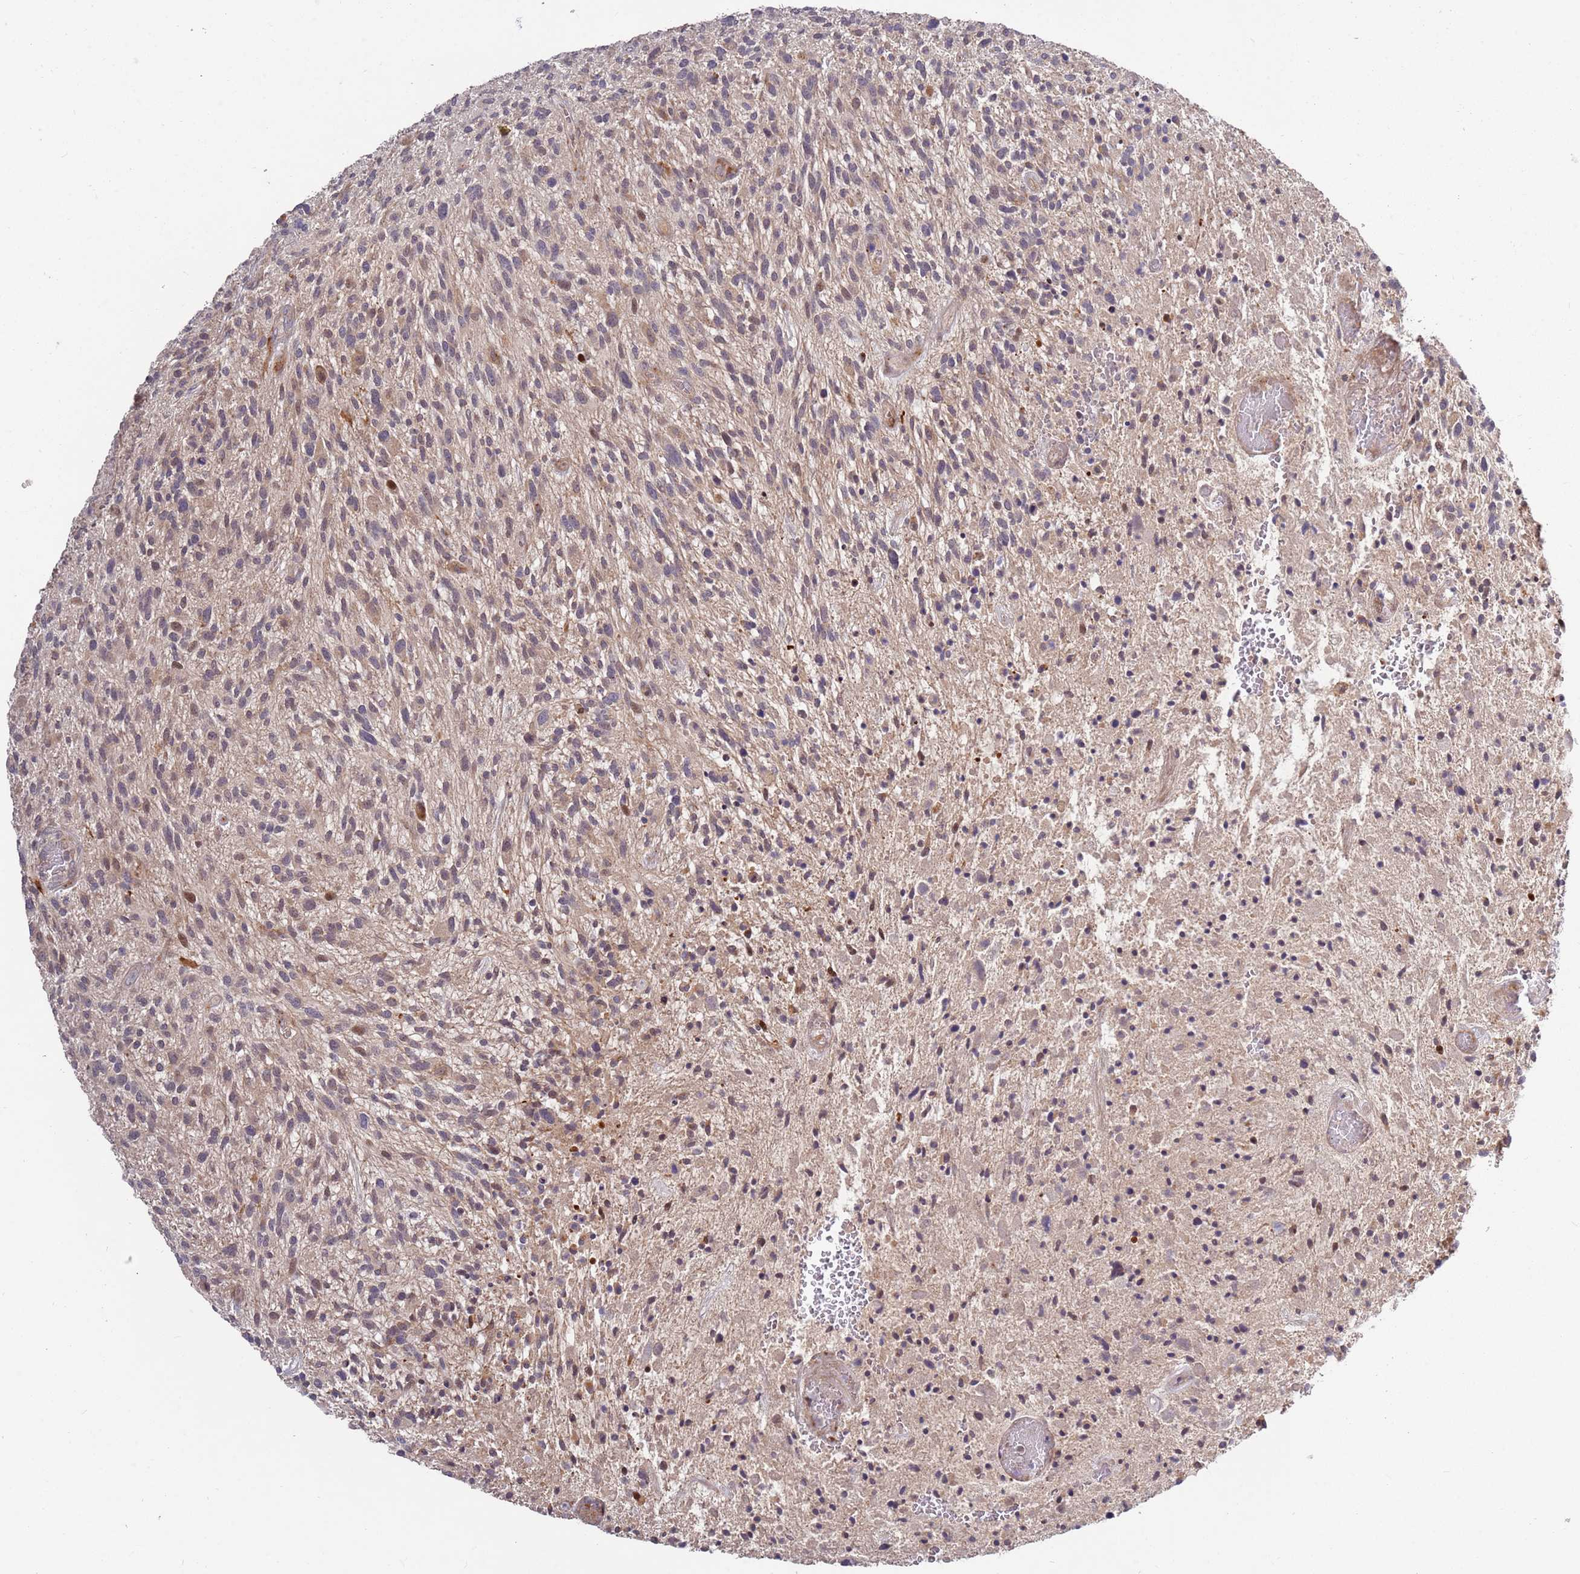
{"staining": {"intensity": "weak", "quantity": "25%-75%", "location": "cytoplasmic/membranous"}, "tissue": "glioma", "cell_type": "Tumor cells", "image_type": "cancer", "snomed": [{"axis": "morphology", "description": "Glioma, malignant, High grade"}, {"axis": "topography", "description": "Brain"}], "caption": "Protein expression analysis of malignant high-grade glioma displays weak cytoplasmic/membranous positivity in about 25%-75% of tumor cells. The staining is performed using DAB brown chromogen to label protein expression. The nuclei are counter-stained blue using hematoxylin.", "gene": "RHBDL1", "patient": {"sex": "male", "age": 47}}